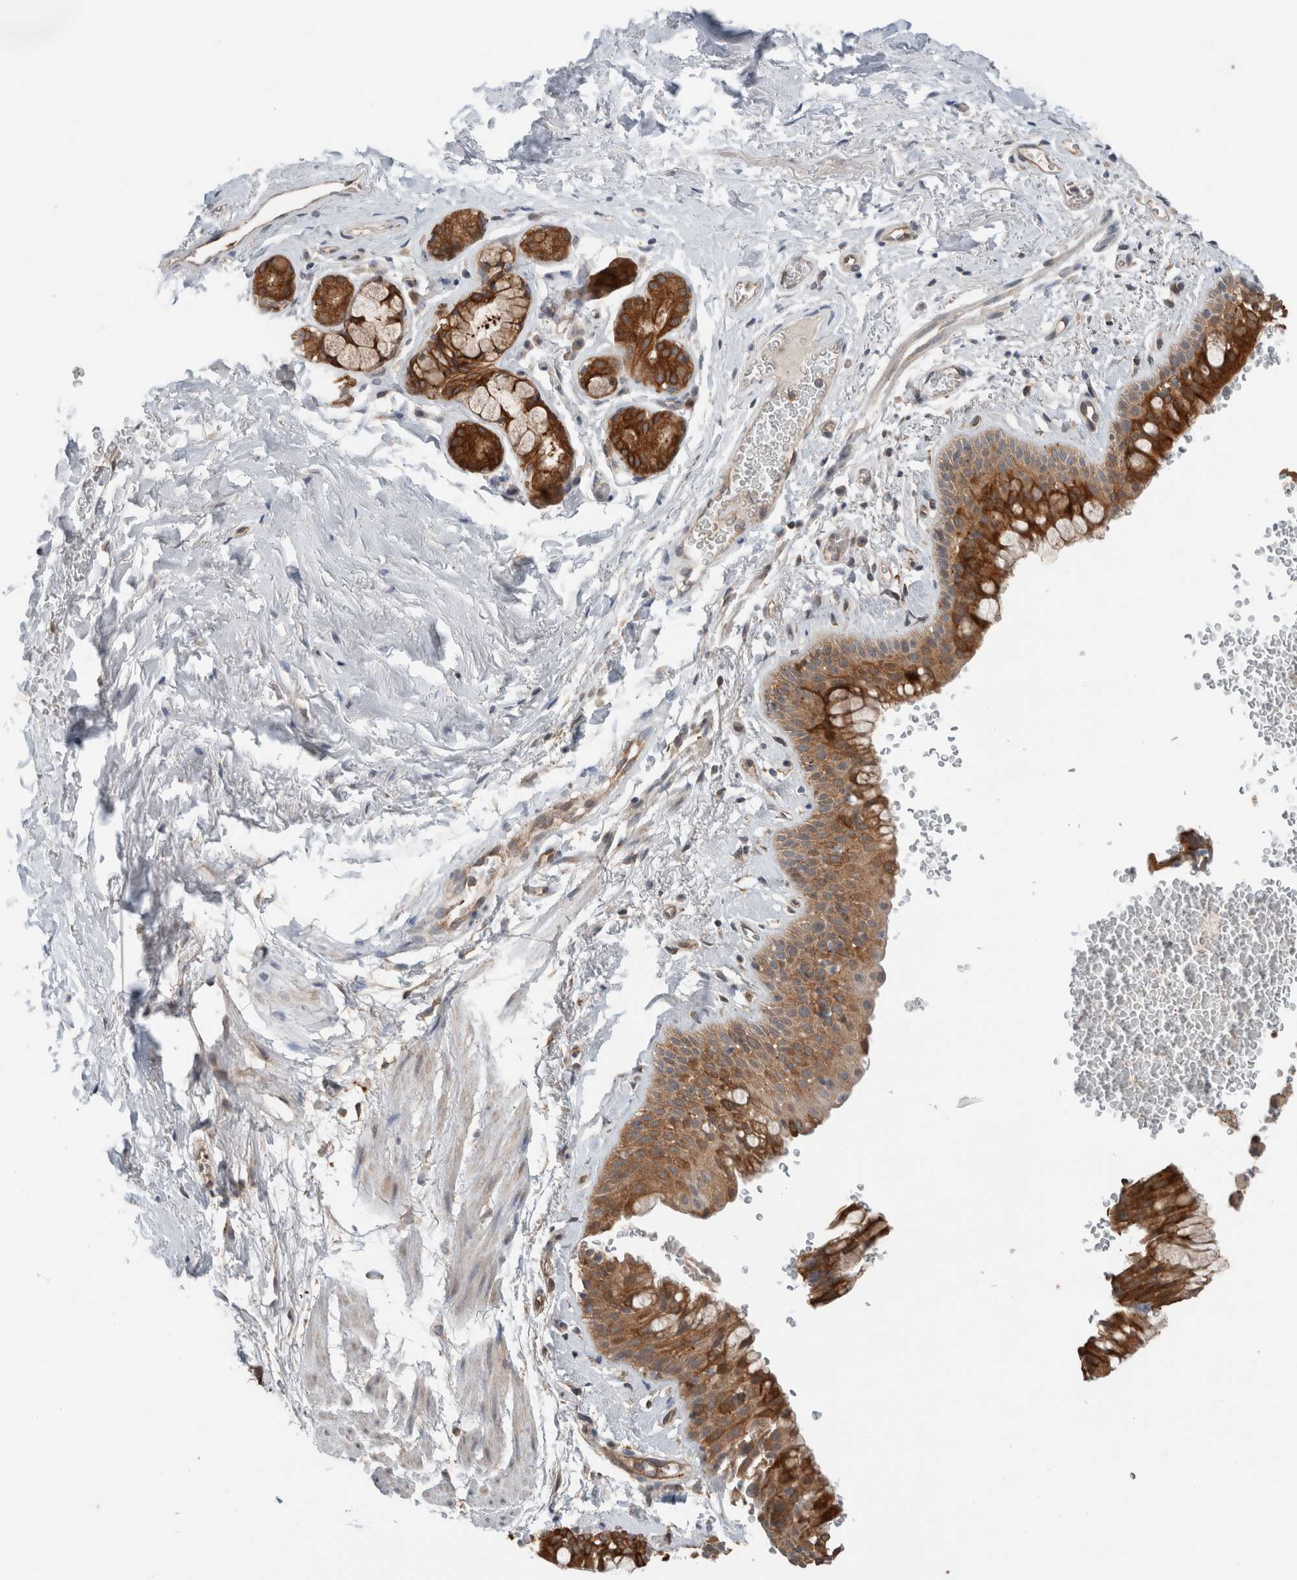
{"staining": {"intensity": "strong", "quantity": ">75%", "location": "cytoplasmic/membranous"}, "tissue": "bronchus", "cell_type": "Respiratory epithelial cells", "image_type": "normal", "snomed": [{"axis": "morphology", "description": "Normal tissue, NOS"}, {"axis": "topography", "description": "Cartilage tissue"}, {"axis": "topography", "description": "Bronchus"}], "caption": "Immunohistochemical staining of normal bronchus reveals >75% levels of strong cytoplasmic/membranous protein positivity in approximately >75% of respiratory epithelial cells.", "gene": "XPNPEP1", "patient": {"sex": "female", "age": 53}}